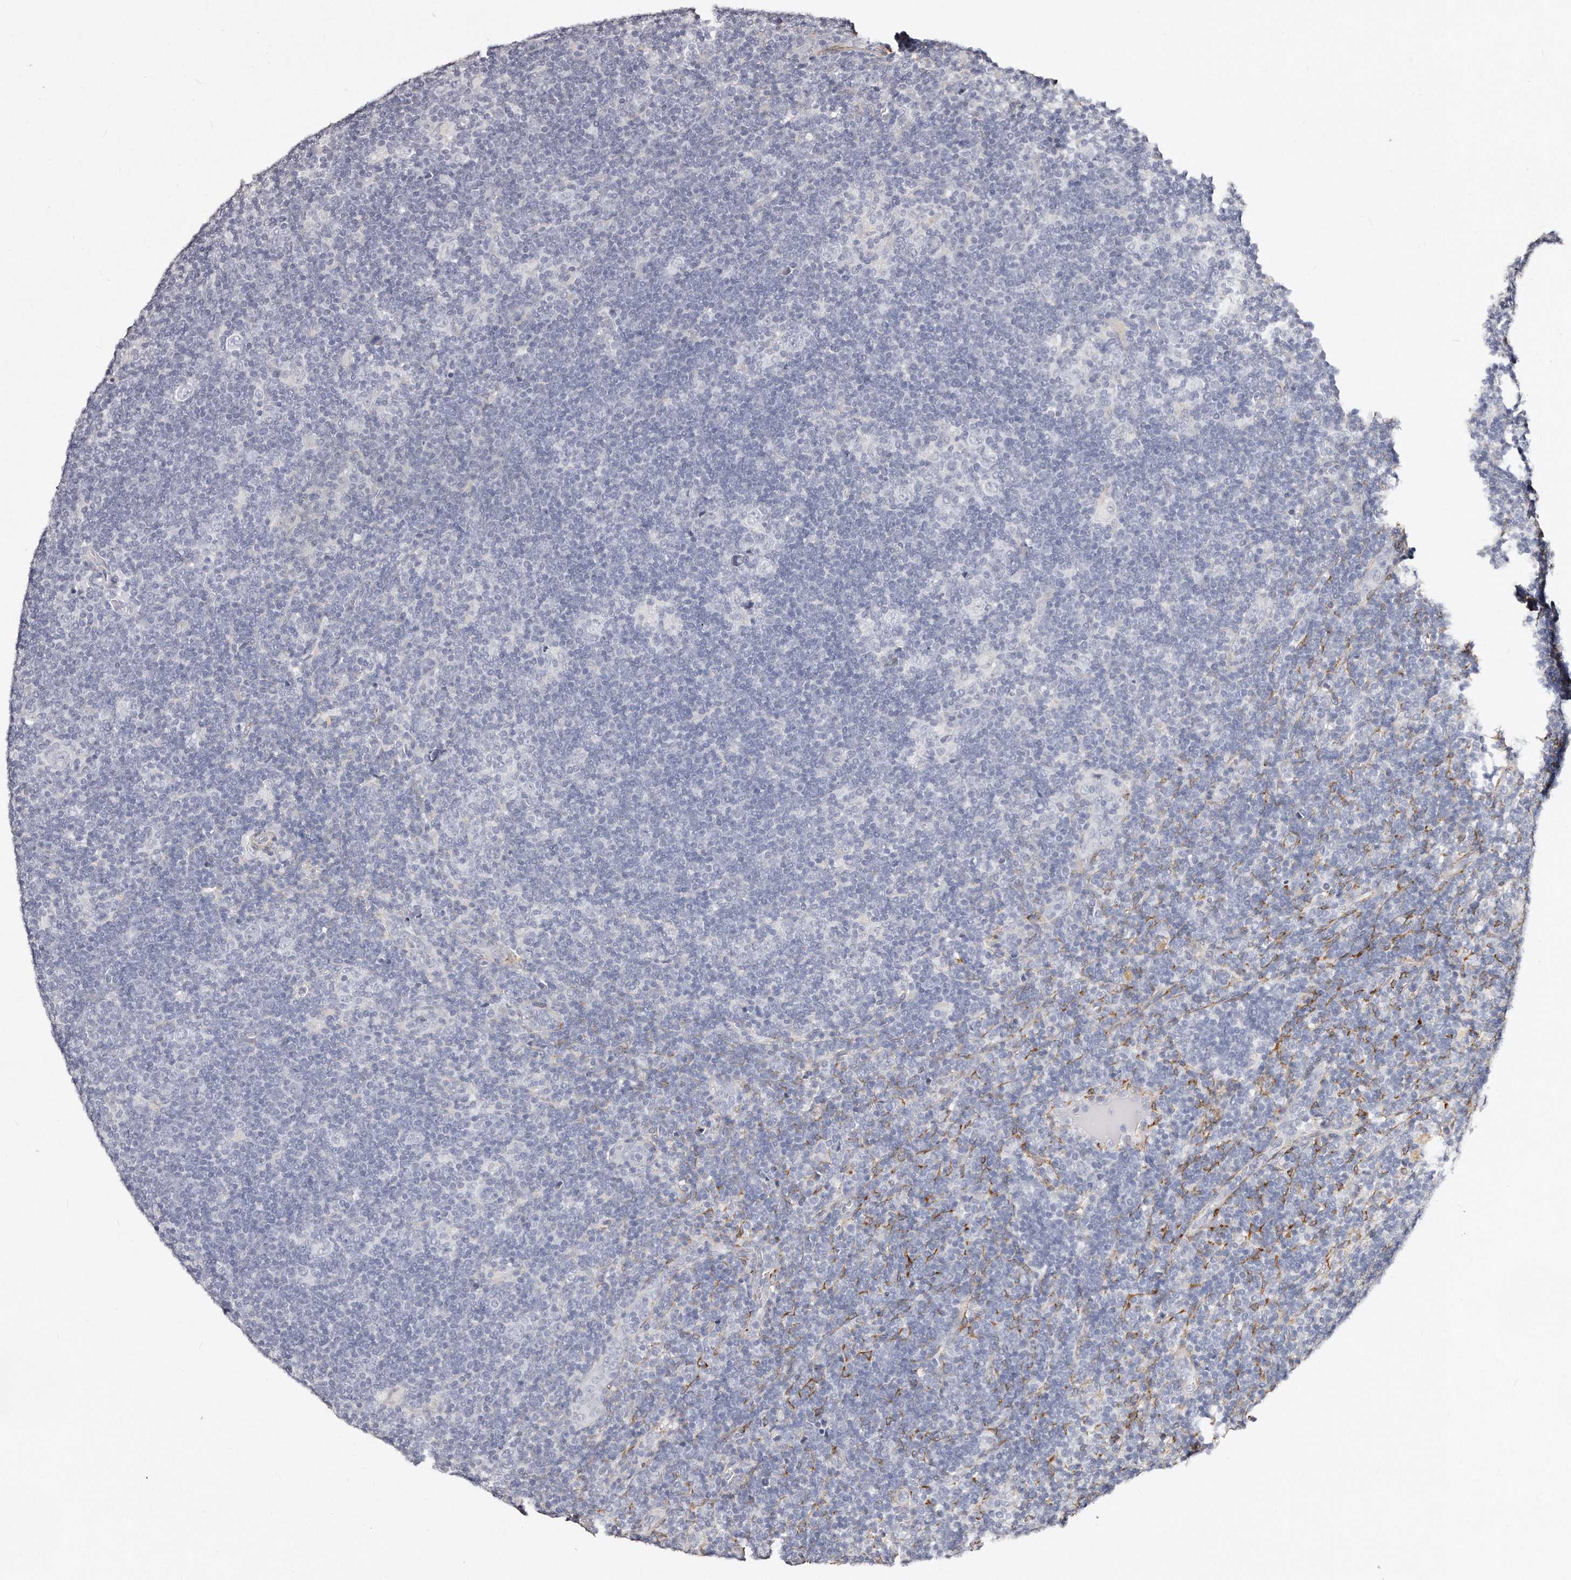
{"staining": {"intensity": "negative", "quantity": "none", "location": "none"}, "tissue": "lymphoma", "cell_type": "Tumor cells", "image_type": "cancer", "snomed": [{"axis": "morphology", "description": "Hodgkin's disease, NOS"}, {"axis": "topography", "description": "Lymph node"}], "caption": "Immunohistochemical staining of human lymphoma demonstrates no significant expression in tumor cells.", "gene": "LMOD1", "patient": {"sex": "female", "age": 57}}